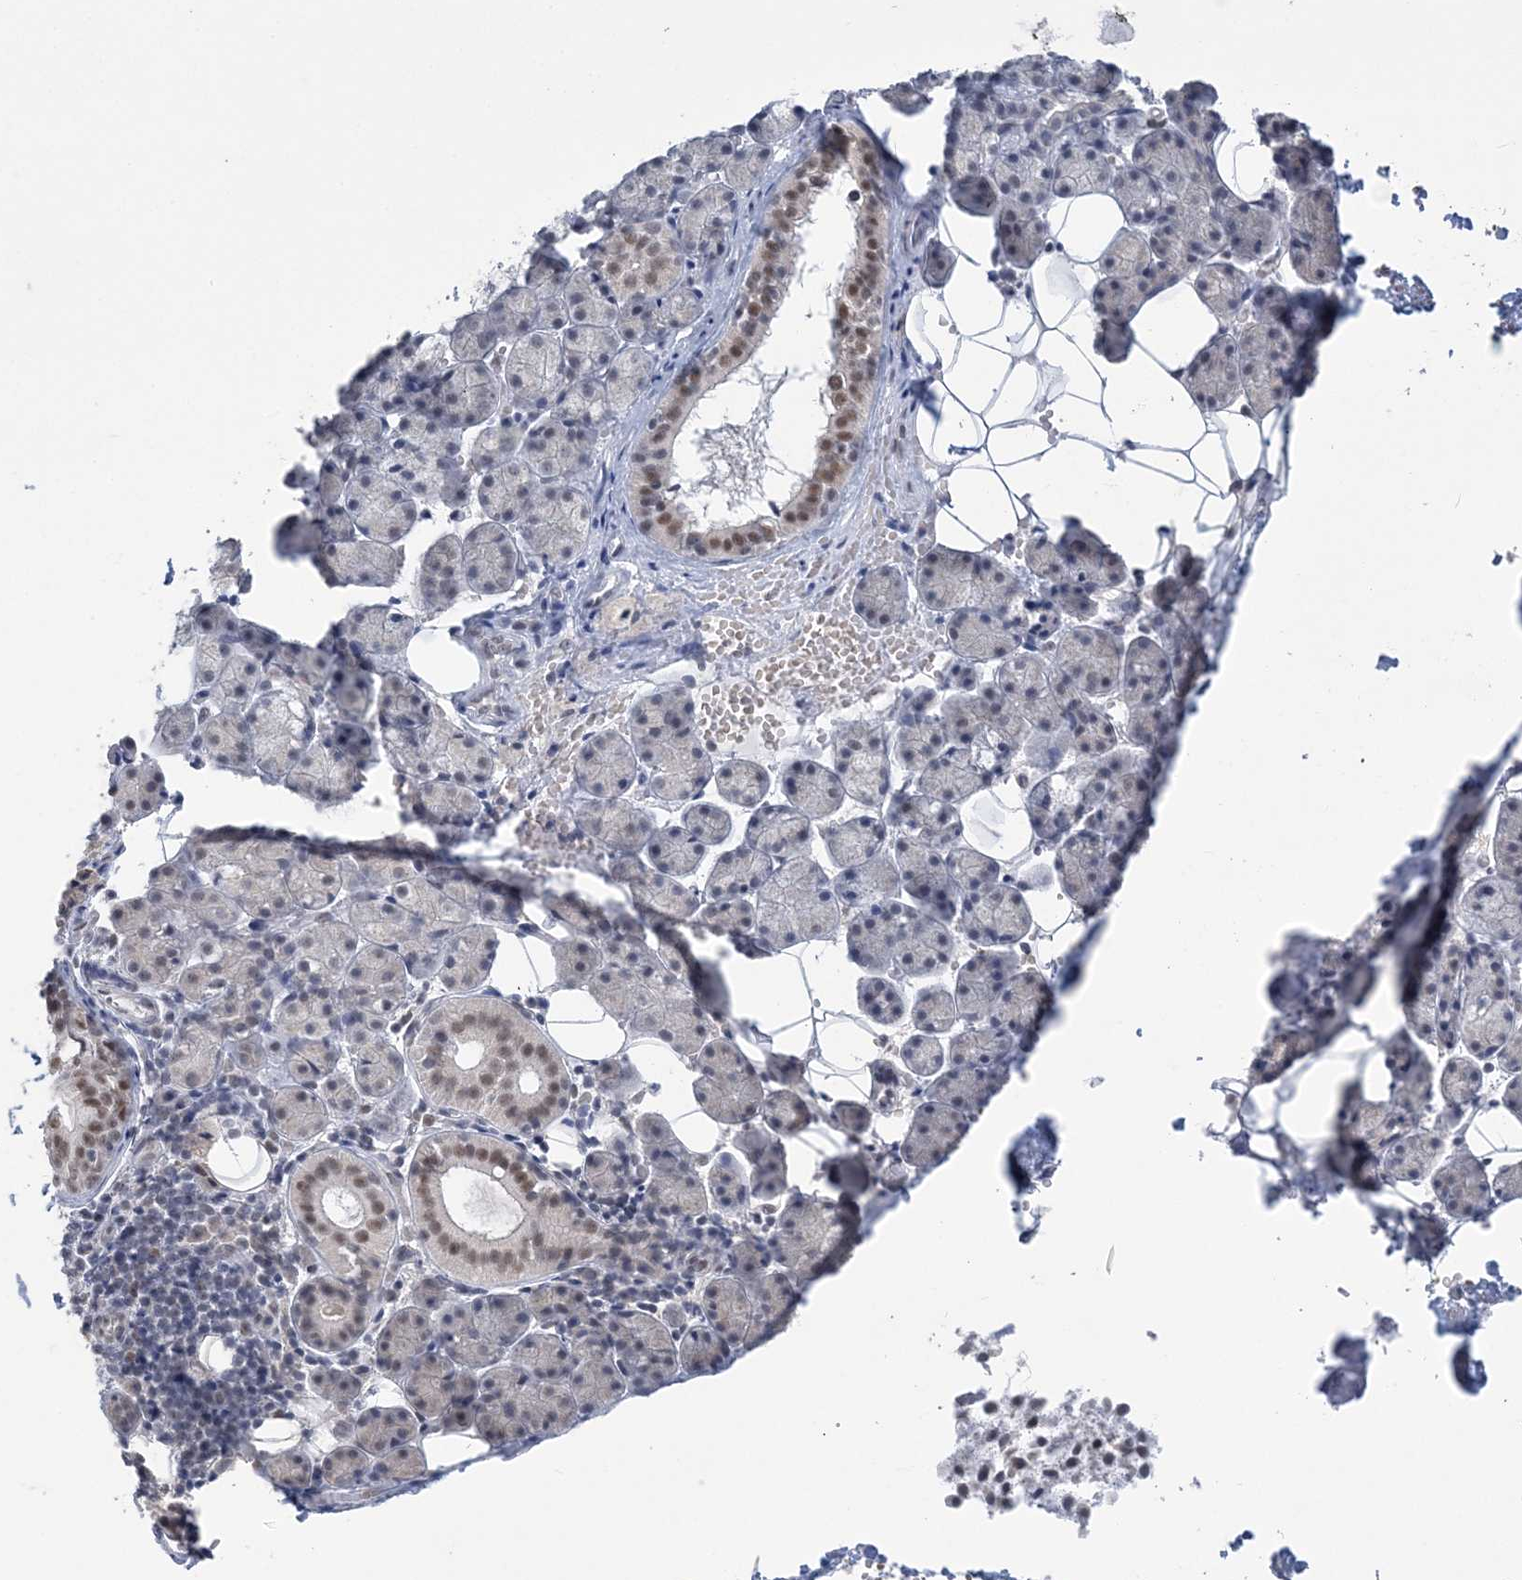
{"staining": {"intensity": "moderate", "quantity": "<25%", "location": "nuclear"}, "tissue": "salivary gland", "cell_type": "Glandular cells", "image_type": "normal", "snomed": [{"axis": "morphology", "description": "Normal tissue, NOS"}, {"axis": "topography", "description": "Salivary gland"}], "caption": "Glandular cells demonstrate moderate nuclear staining in about <25% of cells in unremarkable salivary gland.", "gene": "ZBTB7A", "patient": {"sex": "female", "age": 33}}